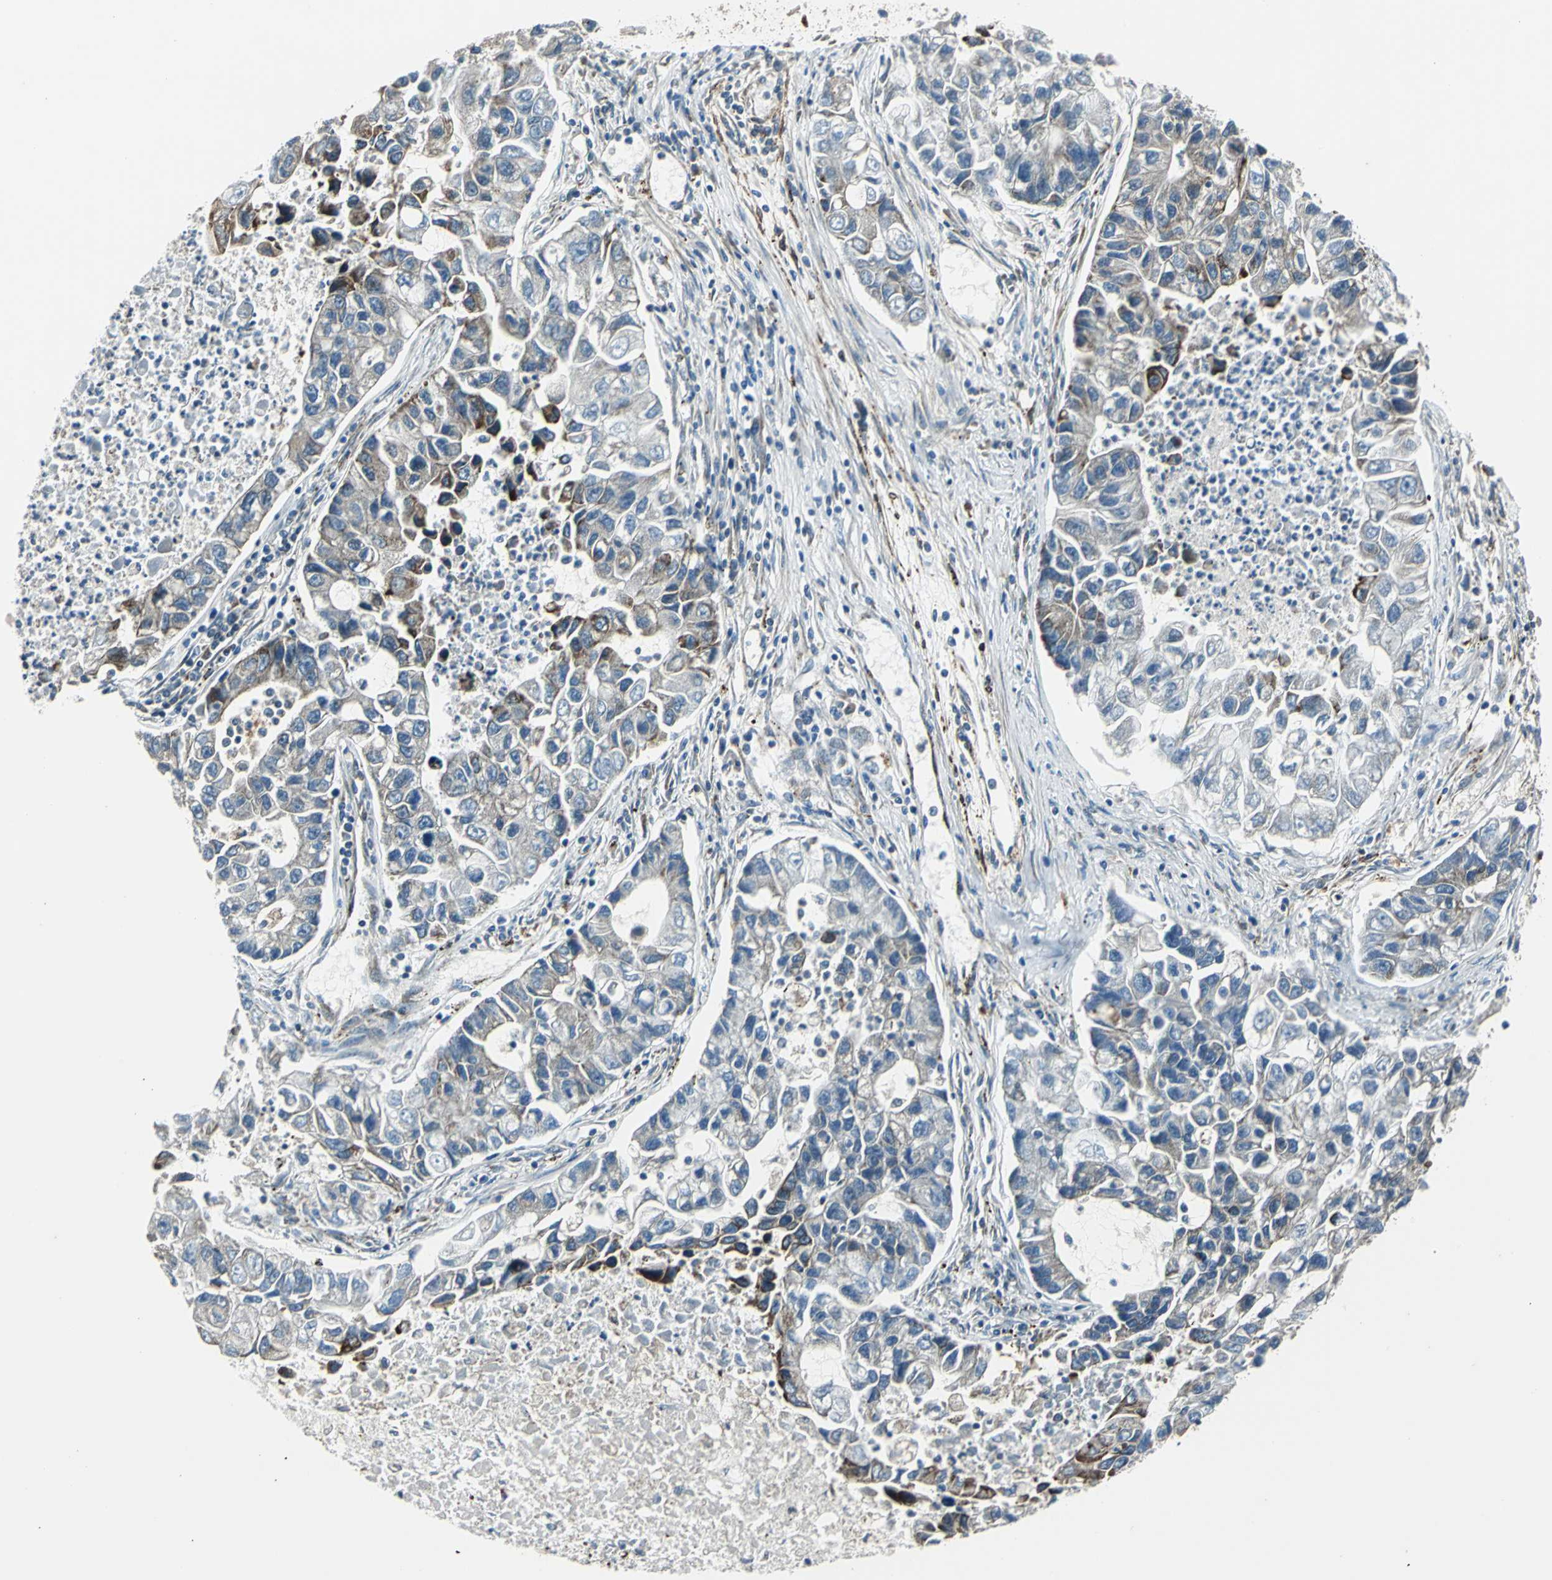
{"staining": {"intensity": "strong", "quantity": "<25%", "location": "cytoplasmic/membranous"}, "tissue": "lung cancer", "cell_type": "Tumor cells", "image_type": "cancer", "snomed": [{"axis": "morphology", "description": "Adenocarcinoma, NOS"}, {"axis": "topography", "description": "Lung"}], "caption": "Strong cytoplasmic/membranous staining for a protein is seen in approximately <25% of tumor cells of lung cancer (adenocarcinoma) using IHC.", "gene": "HTATIP2", "patient": {"sex": "female", "age": 51}}